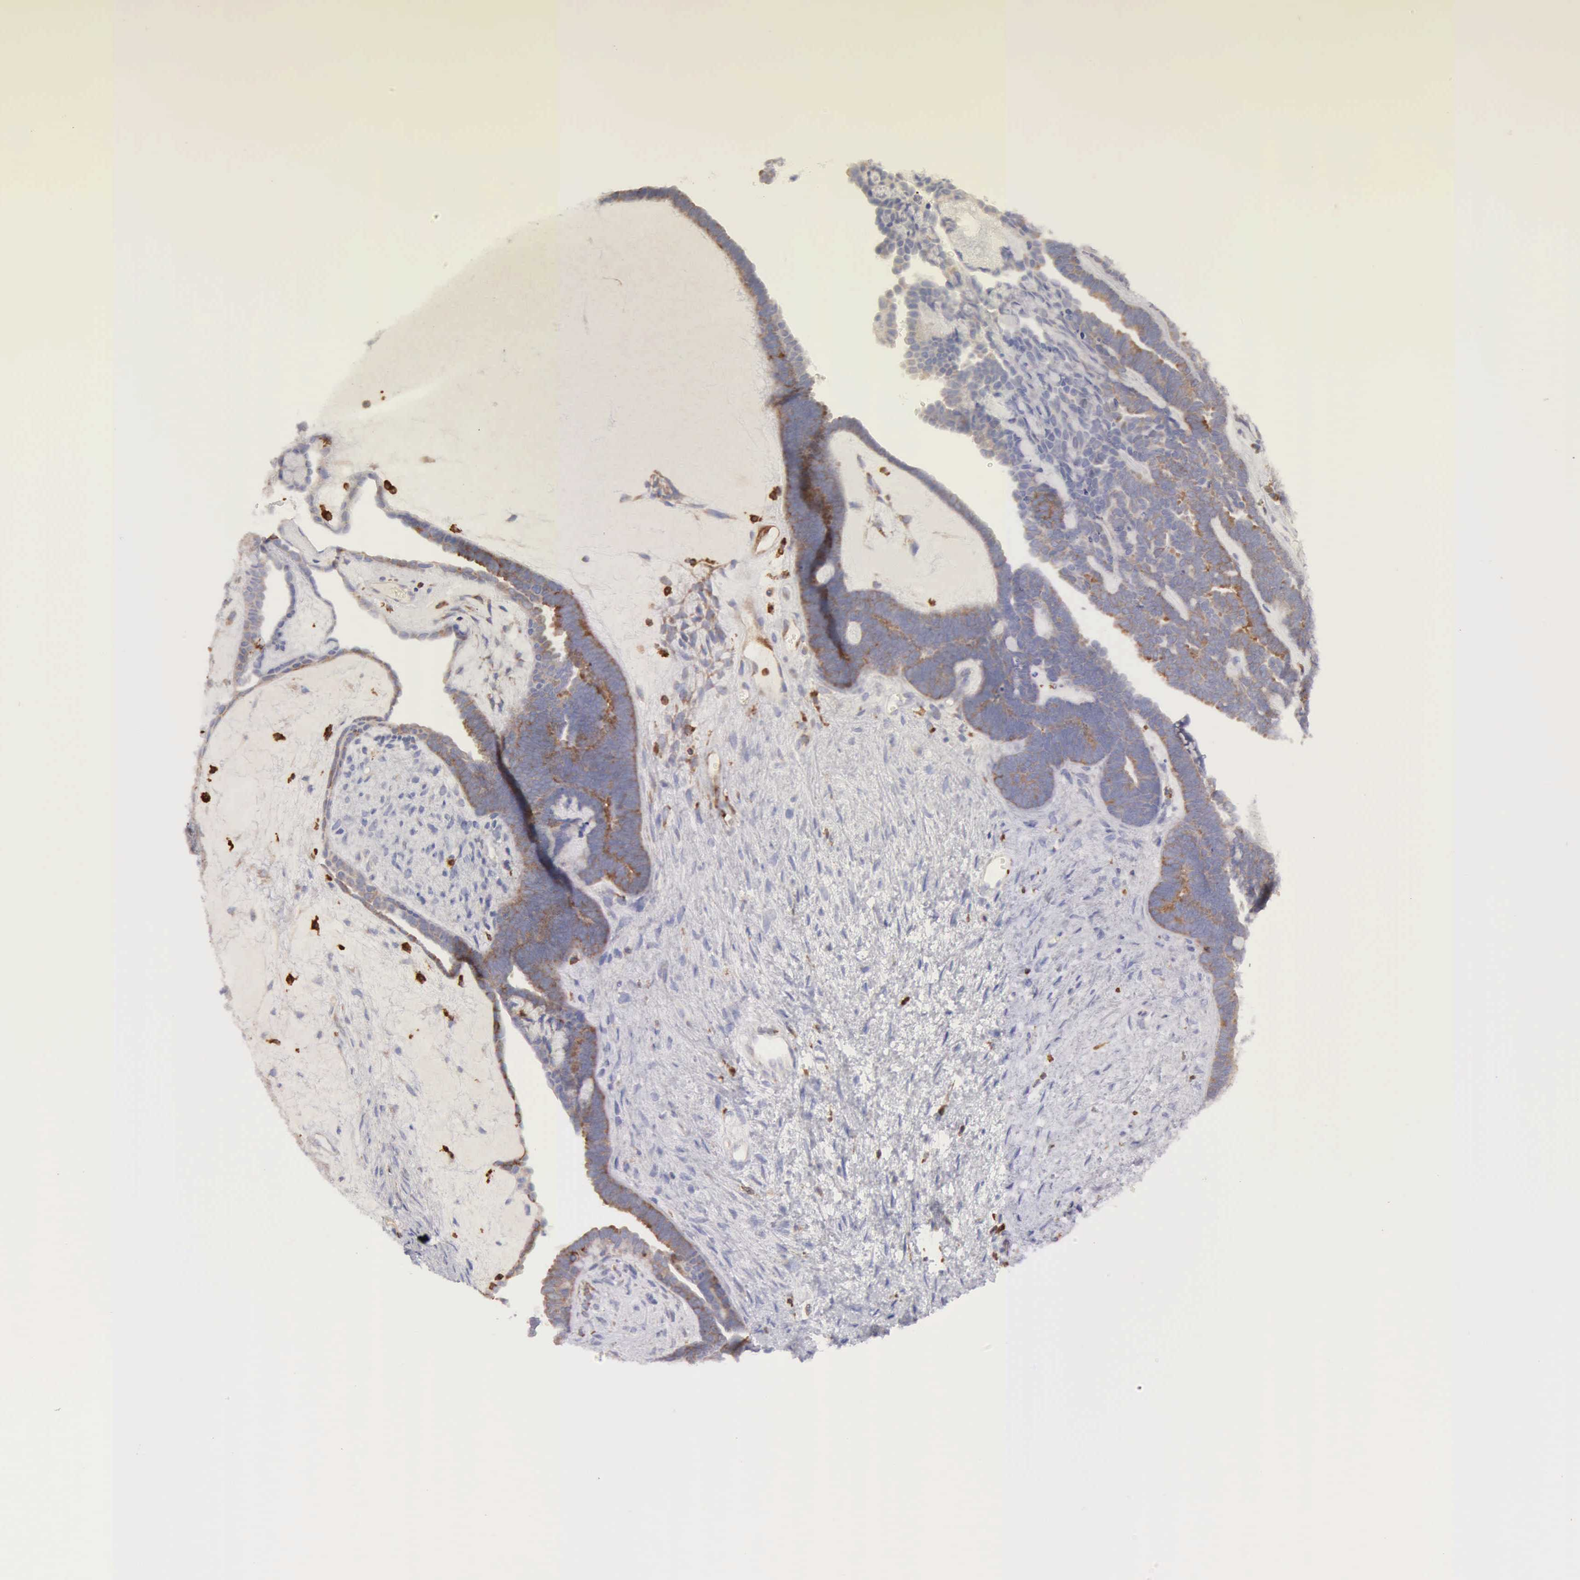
{"staining": {"intensity": "weak", "quantity": ">75%", "location": "cytoplasmic/membranous"}, "tissue": "endometrial cancer", "cell_type": "Tumor cells", "image_type": "cancer", "snomed": [{"axis": "morphology", "description": "Neoplasm, malignant, NOS"}, {"axis": "topography", "description": "Endometrium"}], "caption": "This is an image of IHC staining of endometrial cancer (malignant neoplasm), which shows weak positivity in the cytoplasmic/membranous of tumor cells.", "gene": "ARHGAP4", "patient": {"sex": "female", "age": 74}}